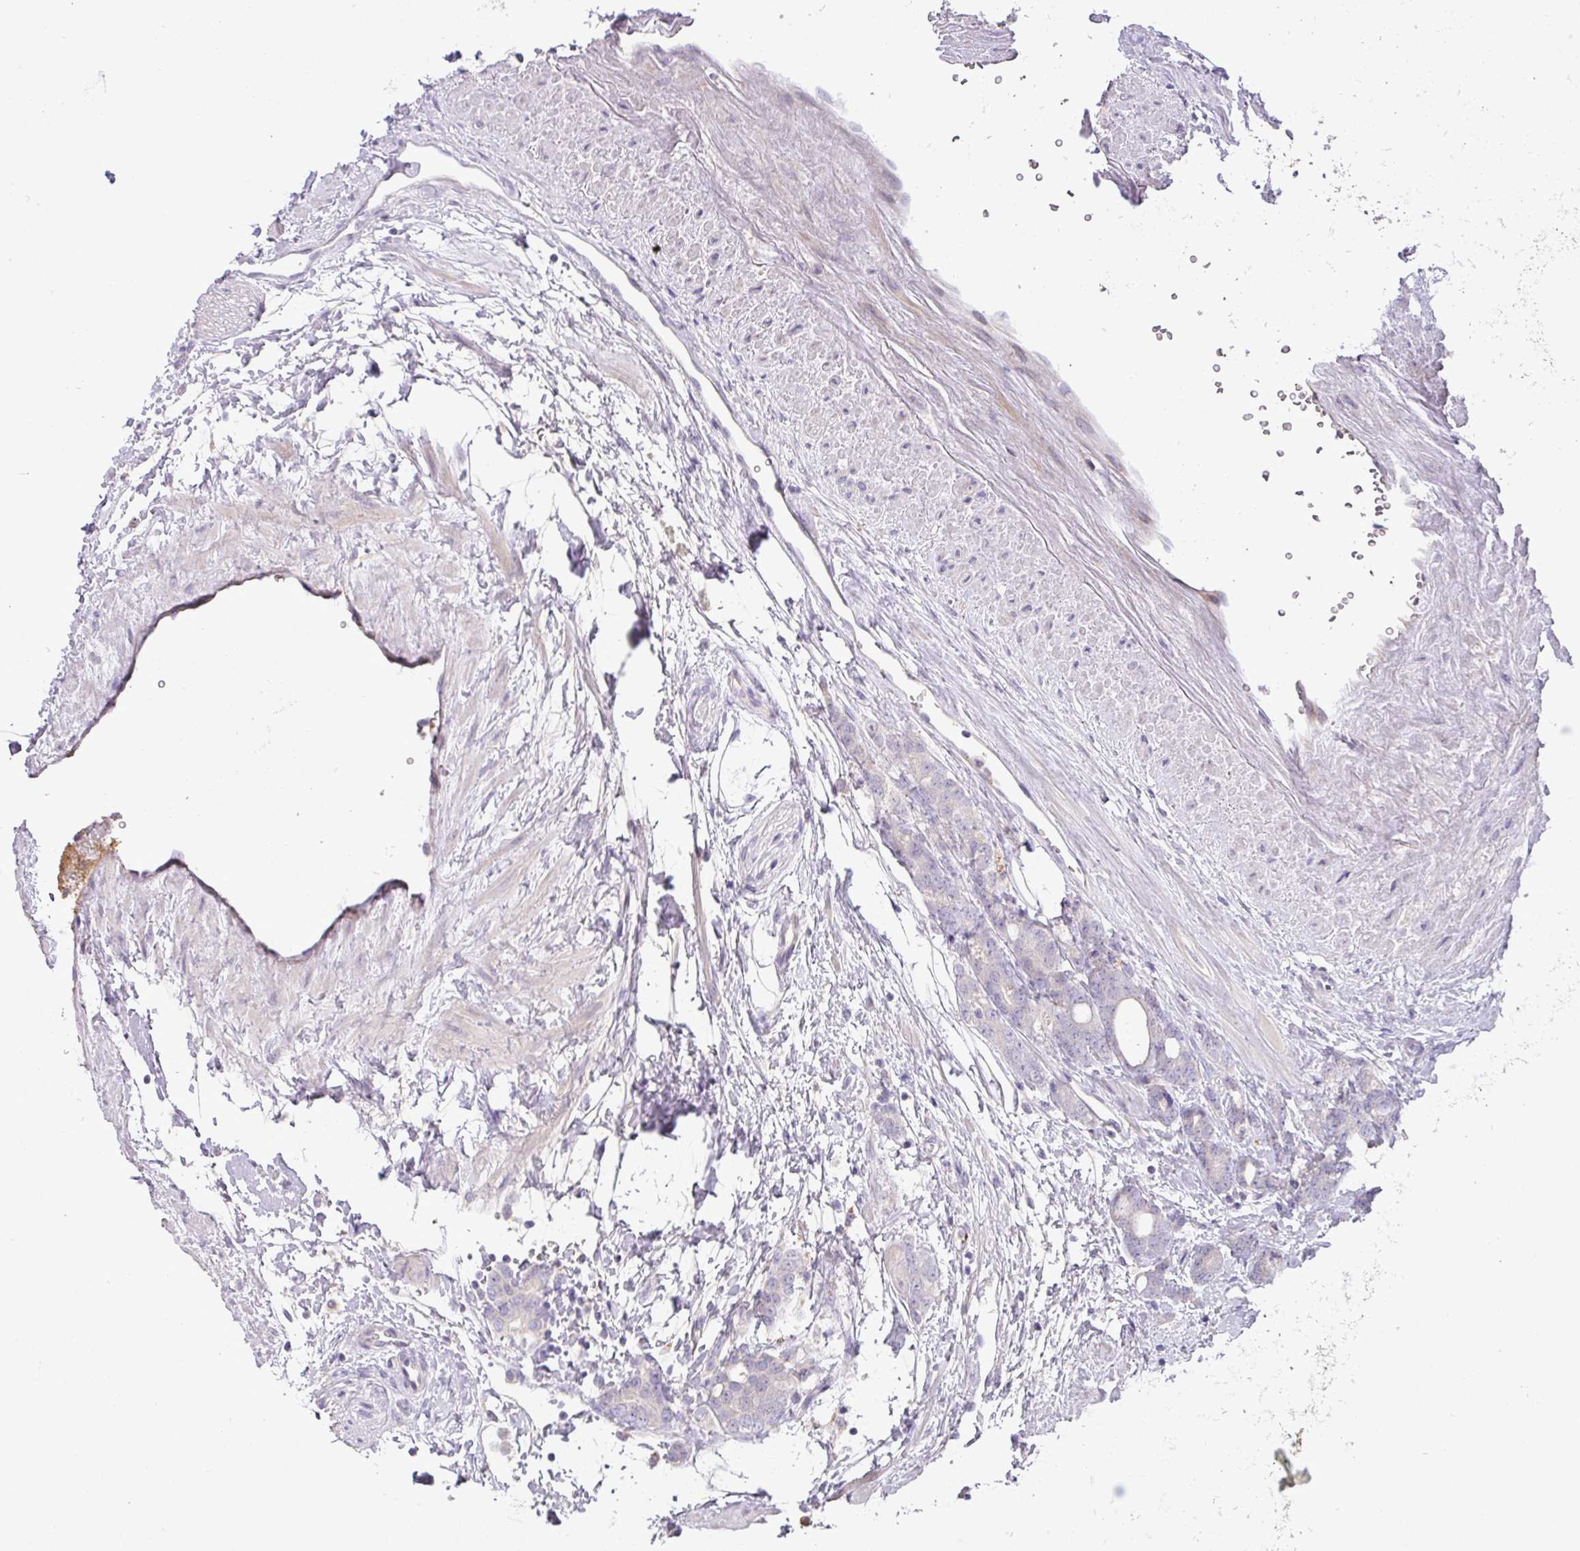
{"staining": {"intensity": "negative", "quantity": "none", "location": "none"}, "tissue": "prostate cancer", "cell_type": "Tumor cells", "image_type": "cancer", "snomed": [{"axis": "morphology", "description": "Adenocarcinoma, High grade"}, {"axis": "topography", "description": "Prostate"}], "caption": "This is a histopathology image of immunohistochemistry (IHC) staining of prostate adenocarcinoma (high-grade), which shows no staining in tumor cells.", "gene": "HOXC13", "patient": {"sex": "male", "age": 62}}